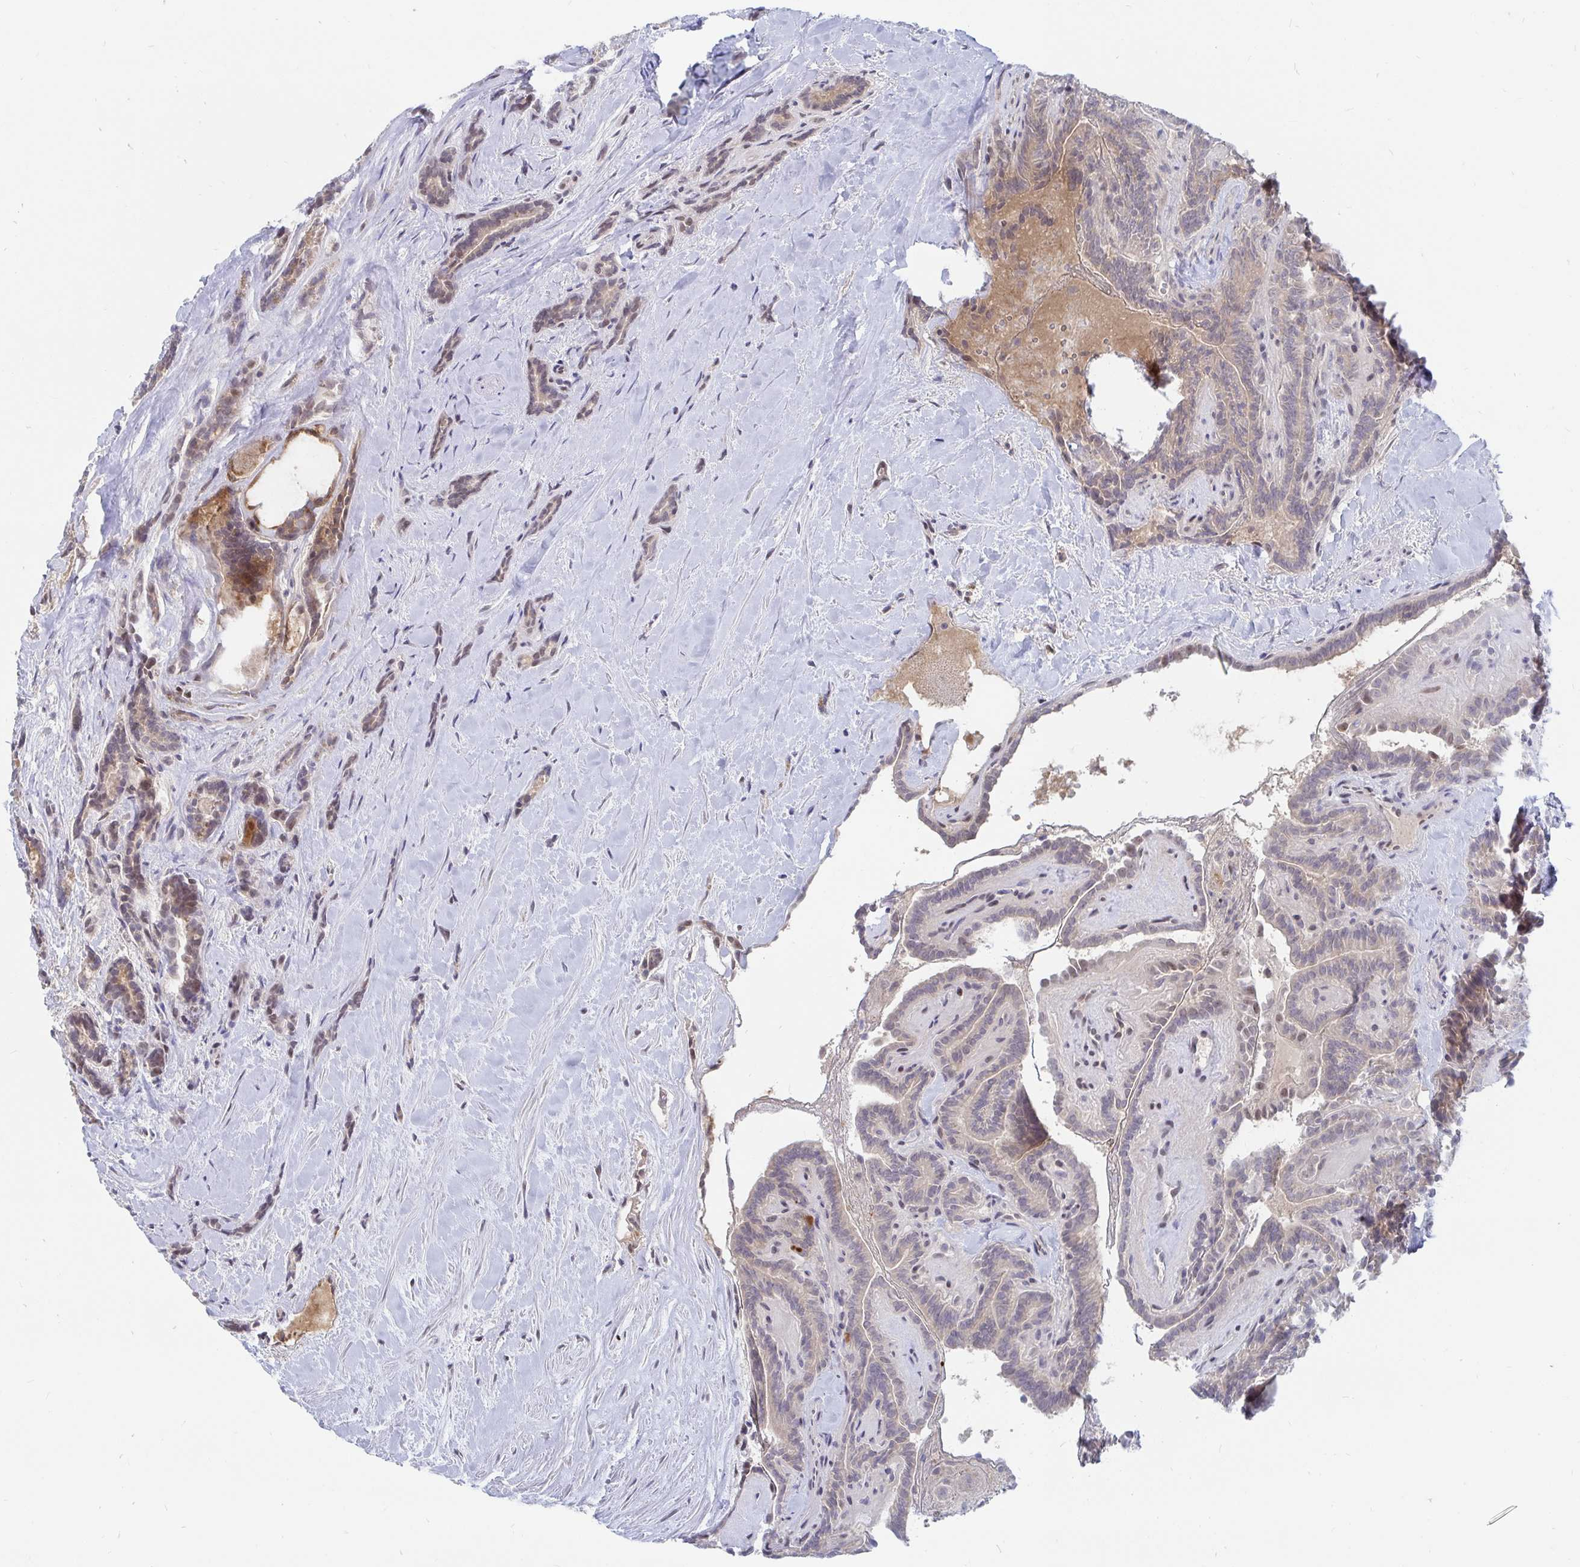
{"staining": {"intensity": "weak", "quantity": "<25%", "location": "cytoplasmic/membranous"}, "tissue": "thyroid cancer", "cell_type": "Tumor cells", "image_type": "cancer", "snomed": [{"axis": "morphology", "description": "Papillary adenocarcinoma, NOS"}, {"axis": "topography", "description": "Thyroid gland"}], "caption": "DAB immunohistochemical staining of thyroid papillary adenocarcinoma shows no significant staining in tumor cells.", "gene": "TRIP12", "patient": {"sex": "female", "age": 21}}